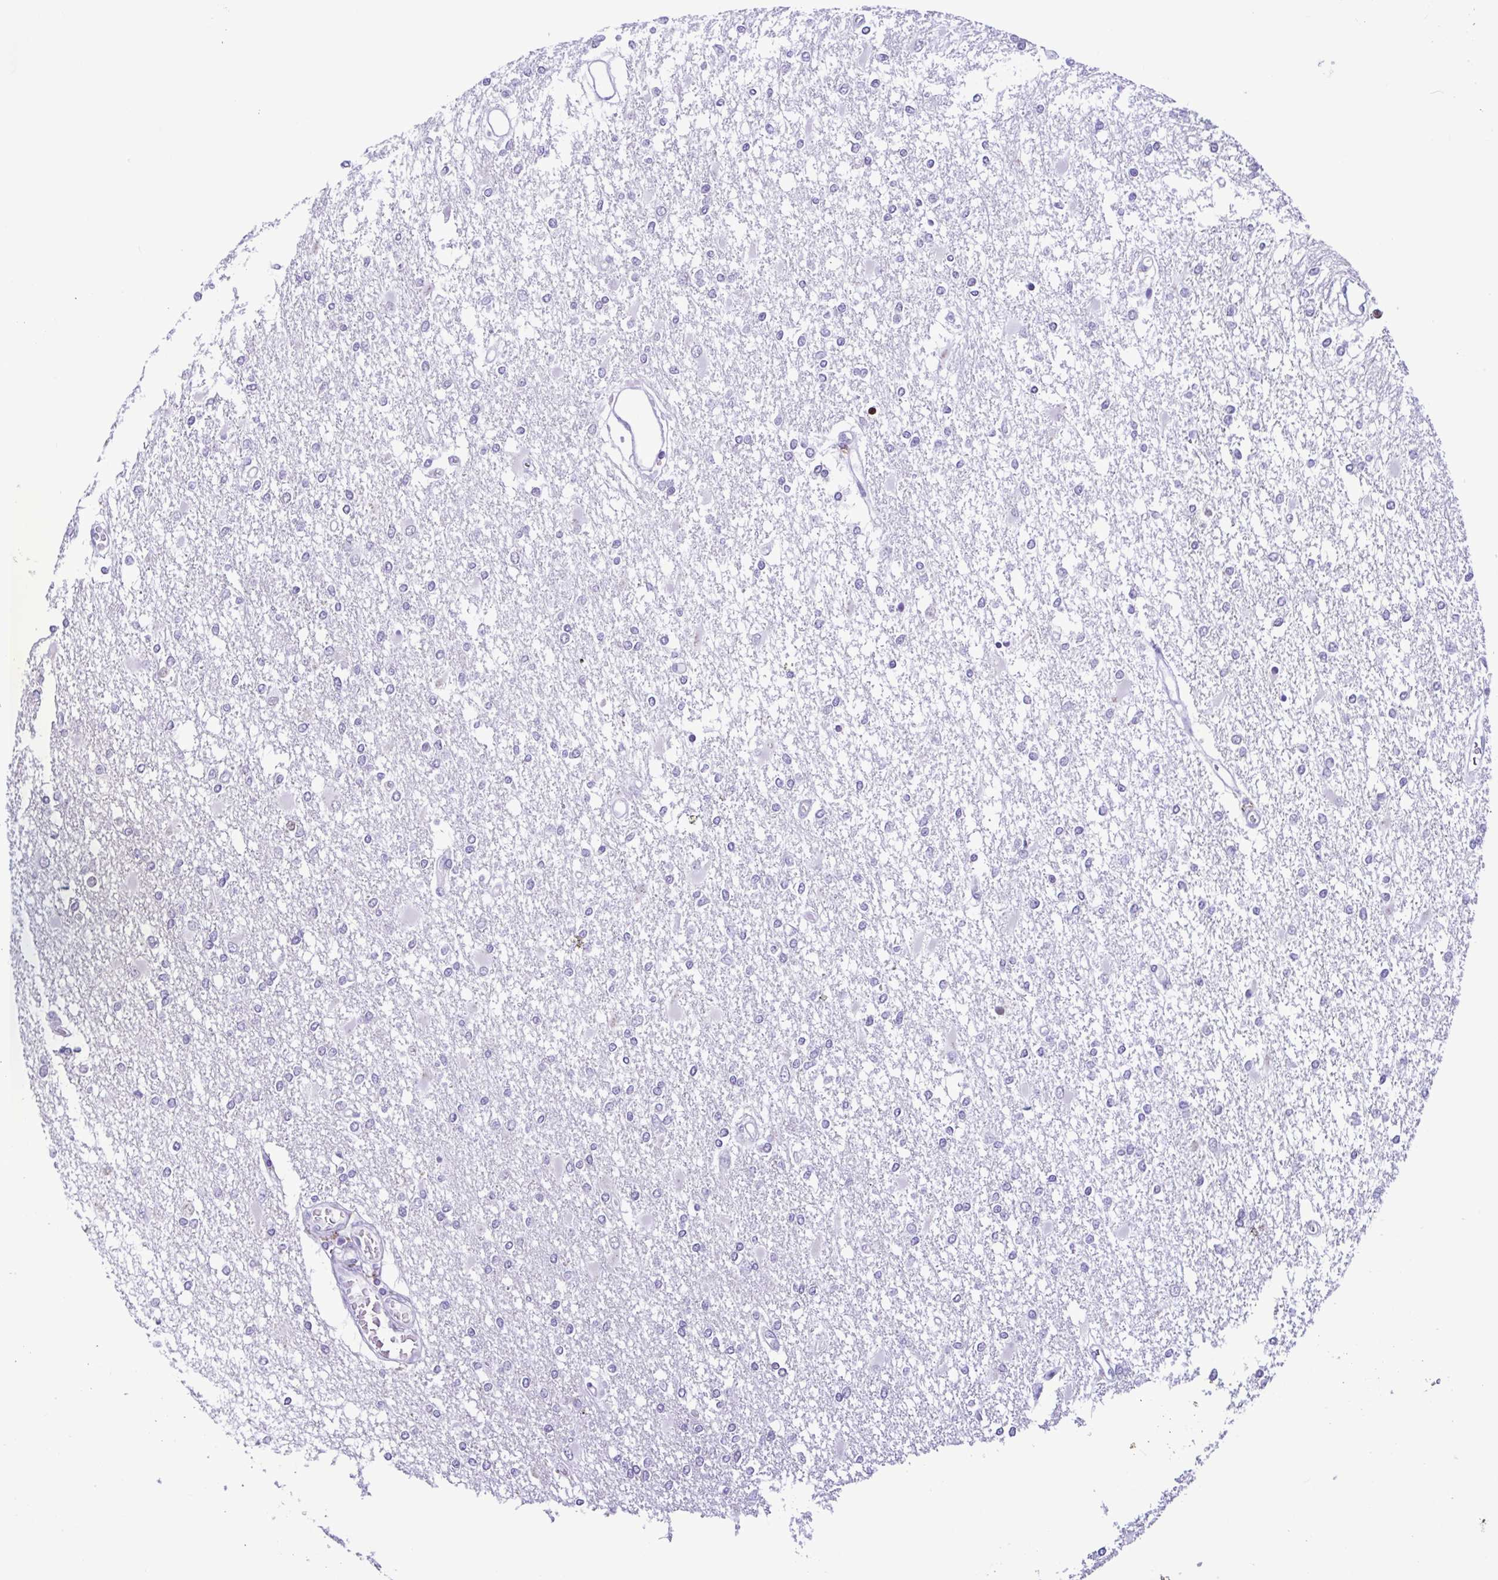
{"staining": {"intensity": "negative", "quantity": "none", "location": "none"}, "tissue": "glioma", "cell_type": "Tumor cells", "image_type": "cancer", "snomed": [{"axis": "morphology", "description": "Glioma, malignant, High grade"}, {"axis": "topography", "description": "Cerebral cortex"}], "caption": "A high-resolution micrograph shows IHC staining of high-grade glioma (malignant), which reveals no significant positivity in tumor cells. The staining was performed using DAB to visualize the protein expression in brown, while the nuclei were stained in blue with hematoxylin (Magnification: 20x).", "gene": "SPATA16", "patient": {"sex": "male", "age": 79}}